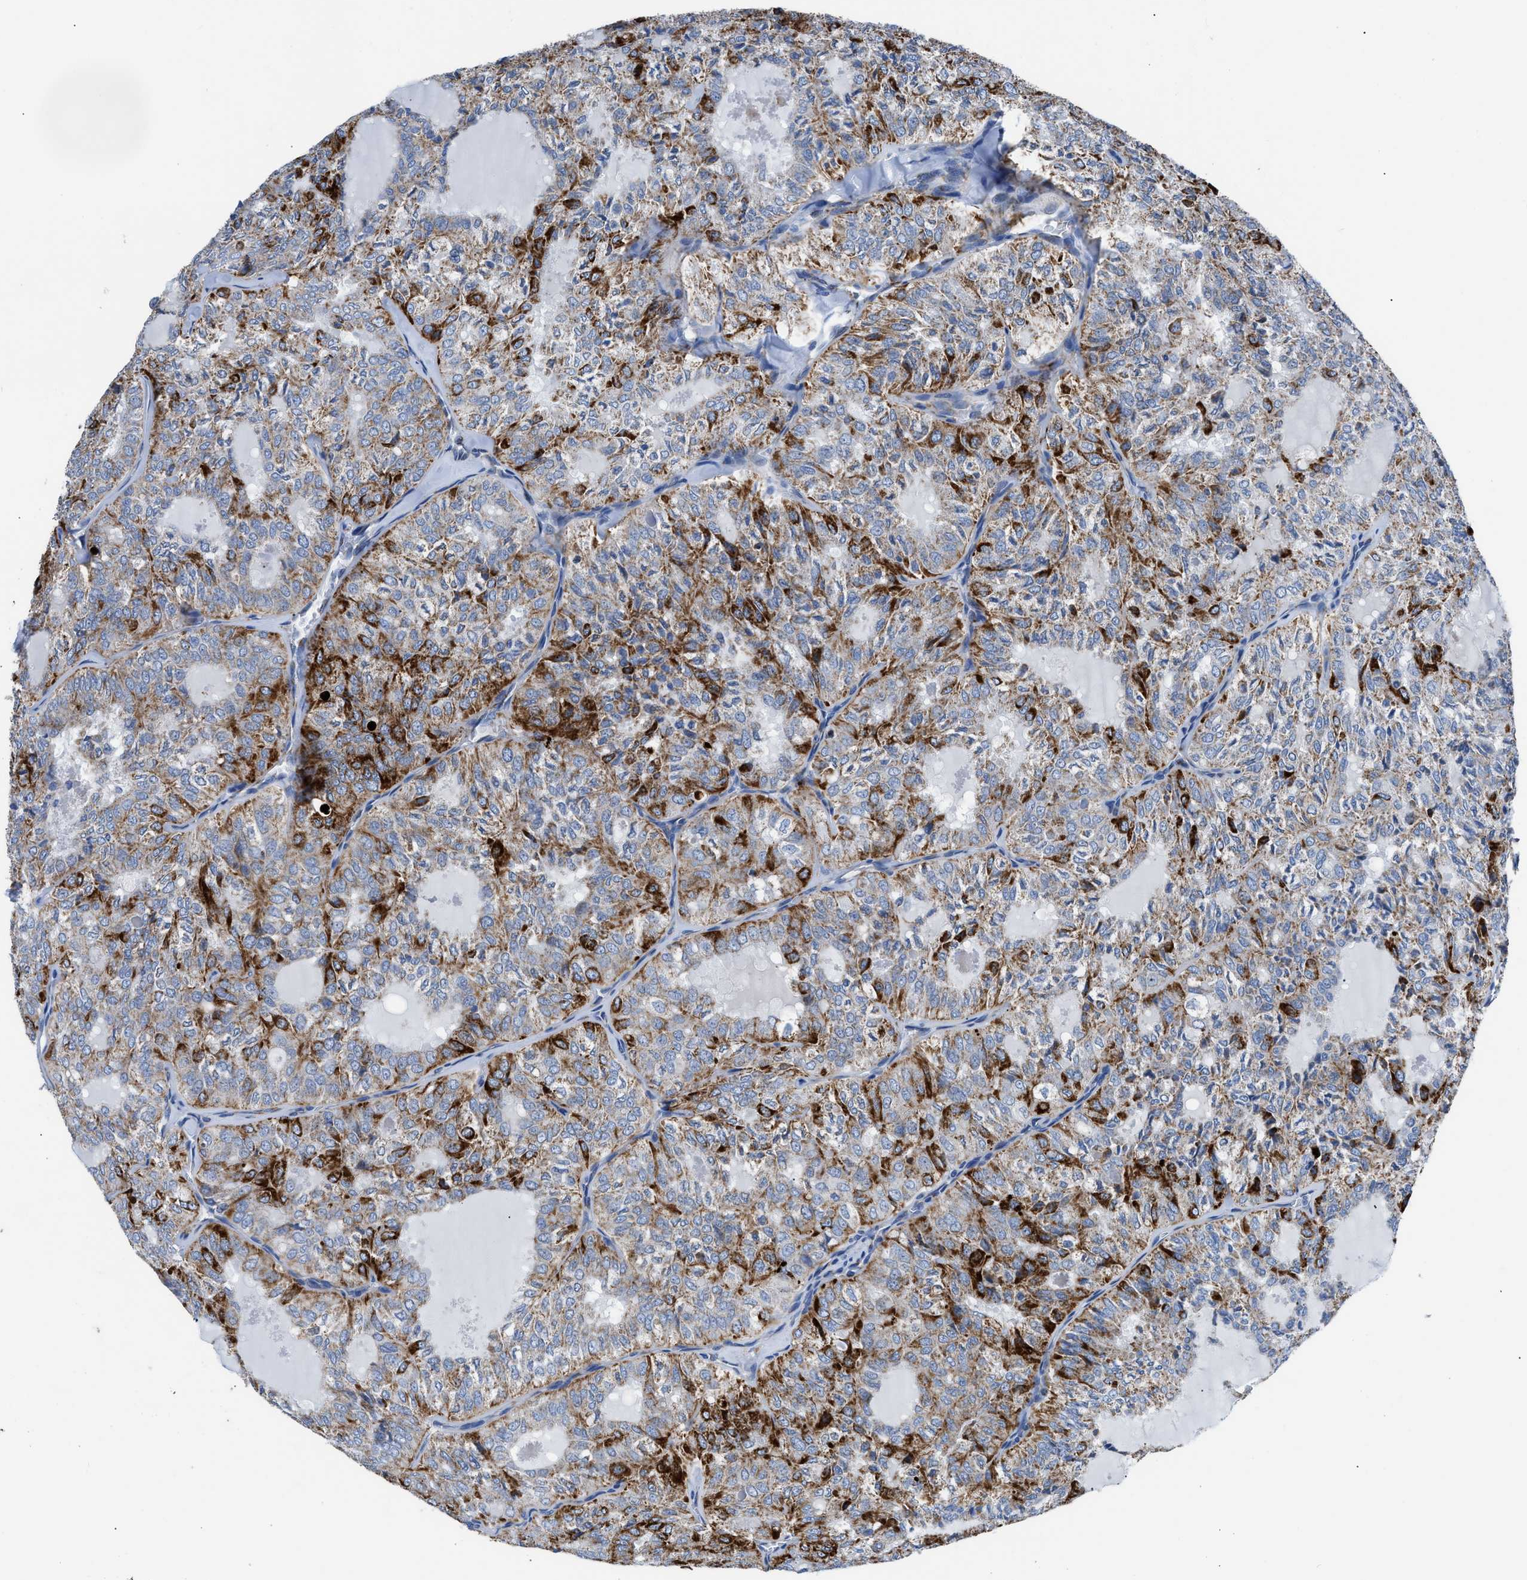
{"staining": {"intensity": "moderate", "quantity": ">75%", "location": "cytoplasmic/membranous"}, "tissue": "thyroid cancer", "cell_type": "Tumor cells", "image_type": "cancer", "snomed": [{"axis": "morphology", "description": "Follicular adenoma carcinoma, NOS"}, {"axis": "topography", "description": "Thyroid gland"}], "caption": "This photomicrograph demonstrates IHC staining of thyroid cancer (follicular adenoma carcinoma), with medium moderate cytoplasmic/membranous positivity in approximately >75% of tumor cells.", "gene": "ZDHHC3", "patient": {"sex": "male", "age": 75}}